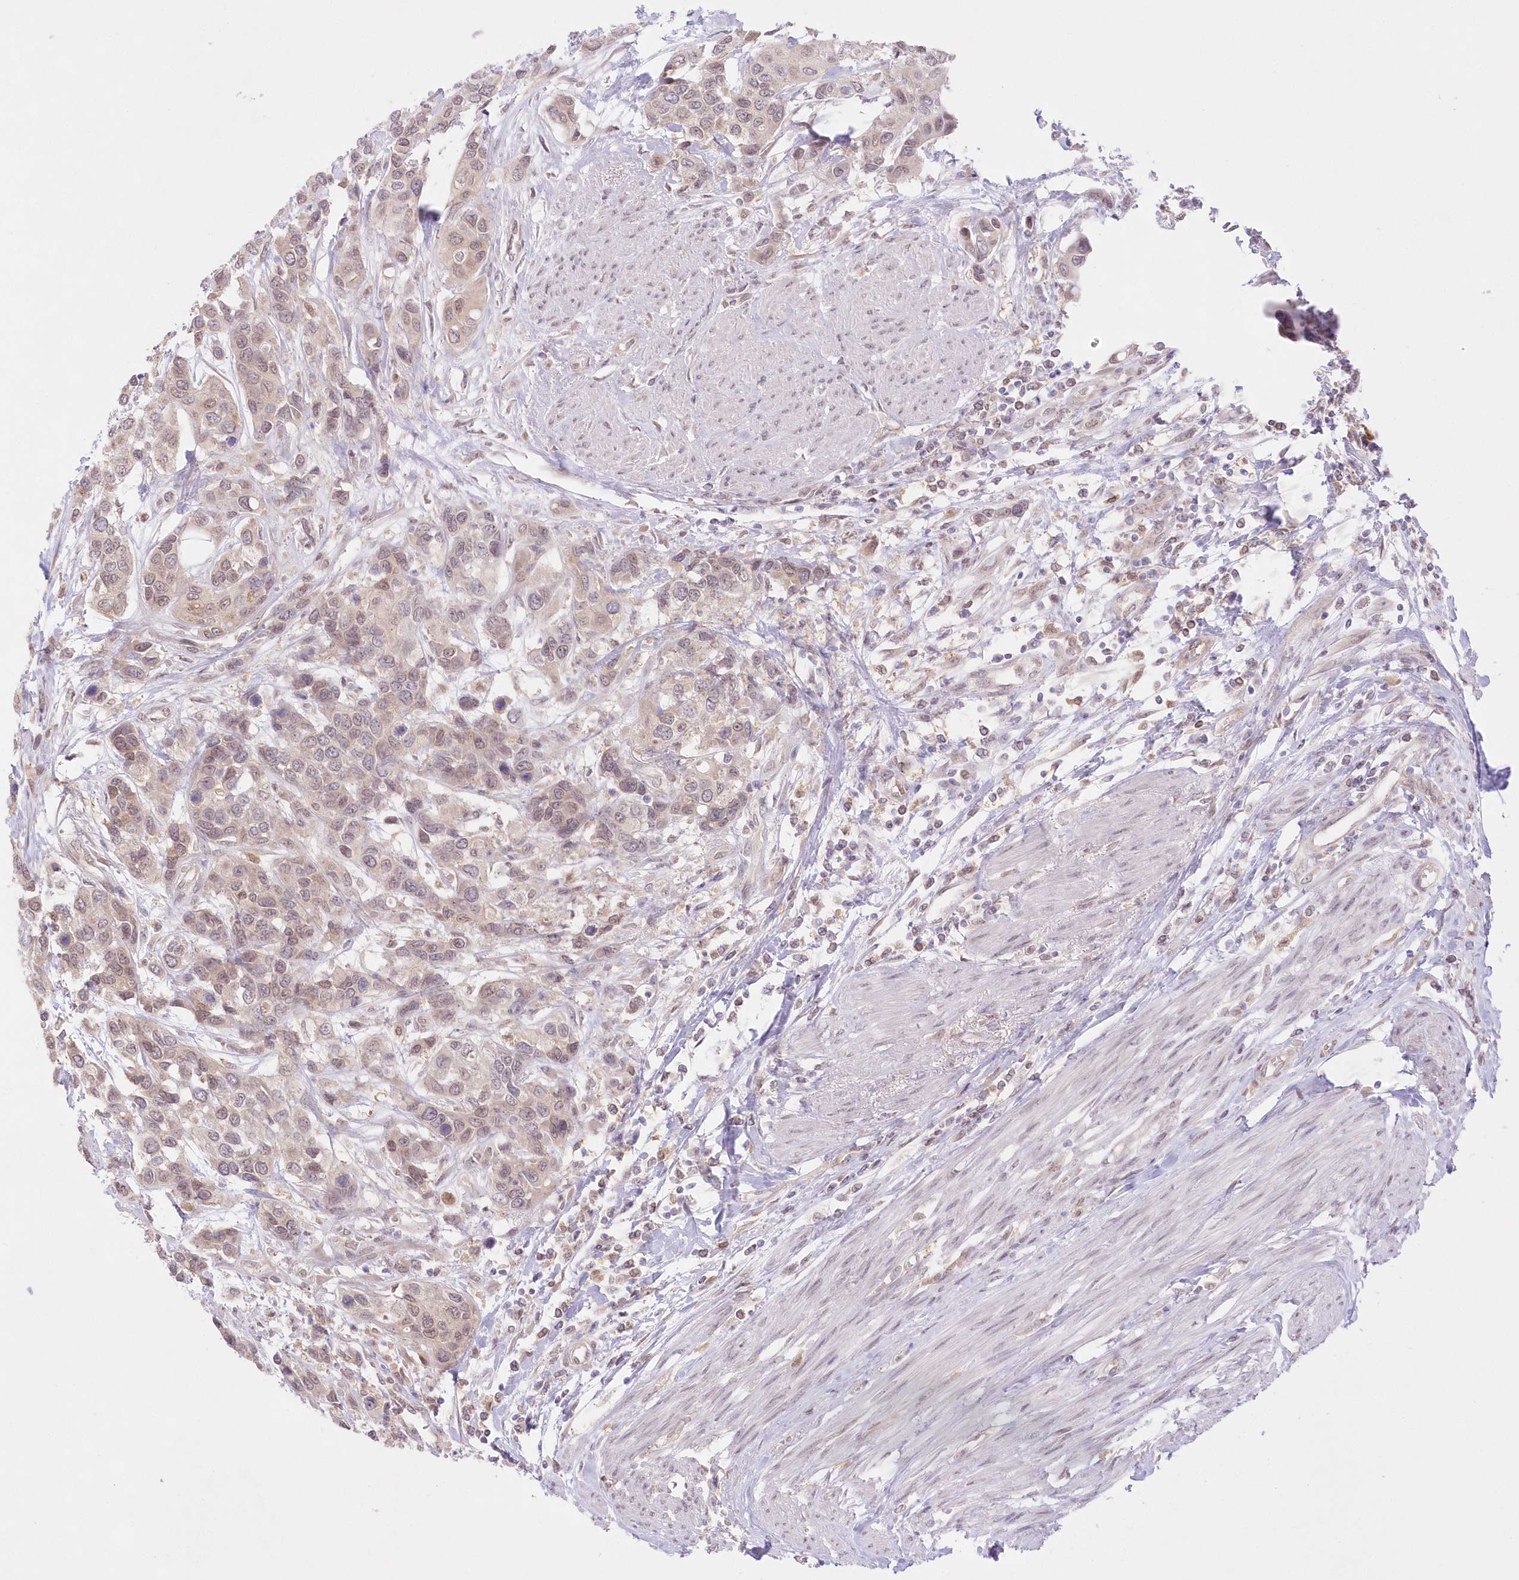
{"staining": {"intensity": "weak", "quantity": ">75%", "location": "nuclear"}, "tissue": "urothelial cancer", "cell_type": "Tumor cells", "image_type": "cancer", "snomed": [{"axis": "morphology", "description": "Normal tissue, NOS"}, {"axis": "morphology", "description": "Urothelial carcinoma, High grade"}, {"axis": "topography", "description": "Vascular tissue"}, {"axis": "topography", "description": "Urinary bladder"}], "caption": "A low amount of weak nuclear staining is seen in about >75% of tumor cells in high-grade urothelial carcinoma tissue. The staining was performed using DAB to visualize the protein expression in brown, while the nuclei were stained in blue with hematoxylin (Magnification: 20x).", "gene": "RNPEP", "patient": {"sex": "female", "age": 56}}